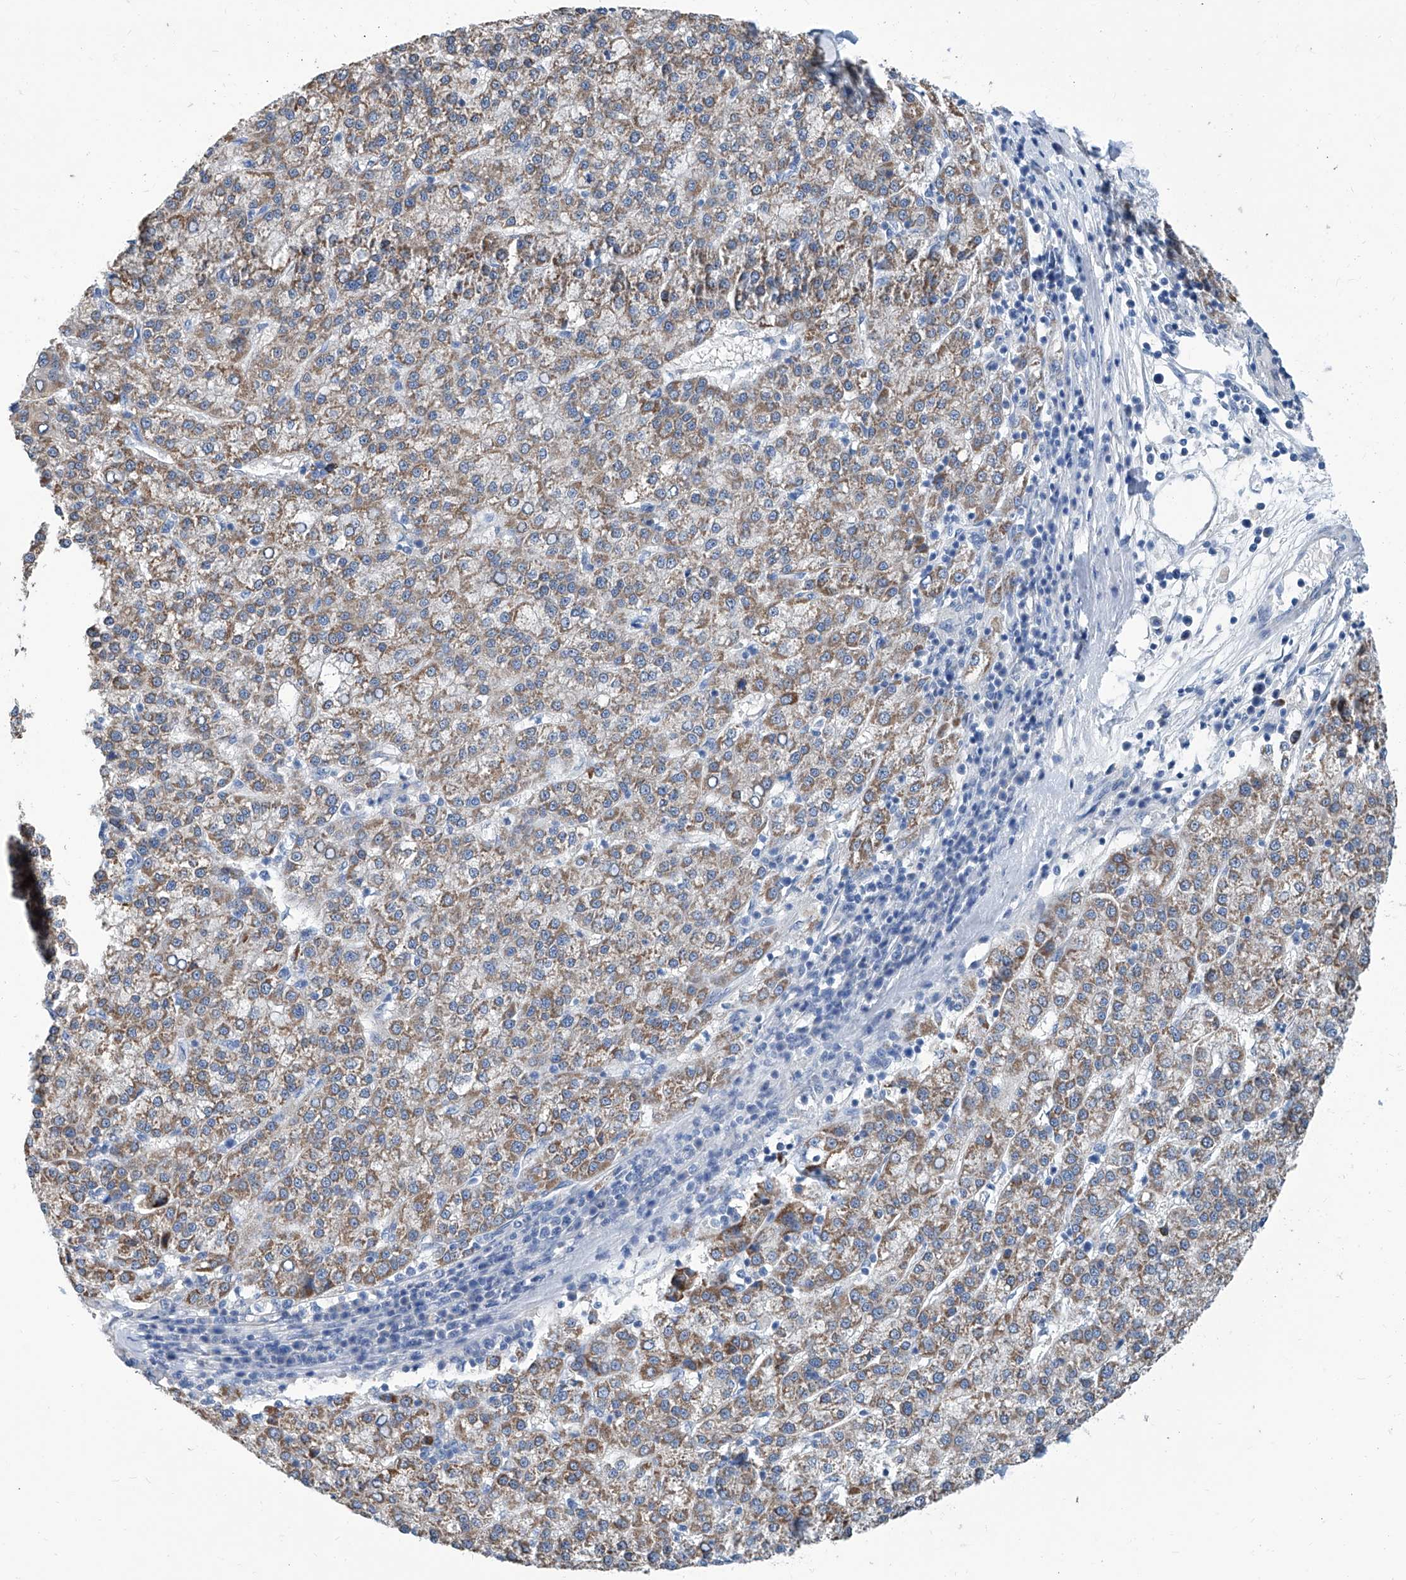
{"staining": {"intensity": "moderate", "quantity": ">75%", "location": "cytoplasmic/membranous"}, "tissue": "liver cancer", "cell_type": "Tumor cells", "image_type": "cancer", "snomed": [{"axis": "morphology", "description": "Carcinoma, Hepatocellular, NOS"}, {"axis": "topography", "description": "Liver"}], "caption": "Hepatocellular carcinoma (liver) stained for a protein displays moderate cytoplasmic/membranous positivity in tumor cells. (Stains: DAB (3,3'-diaminobenzidine) in brown, nuclei in blue, Microscopy: brightfield microscopy at high magnification).", "gene": "ZNF519", "patient": {"sex": "female", "age": 58}}